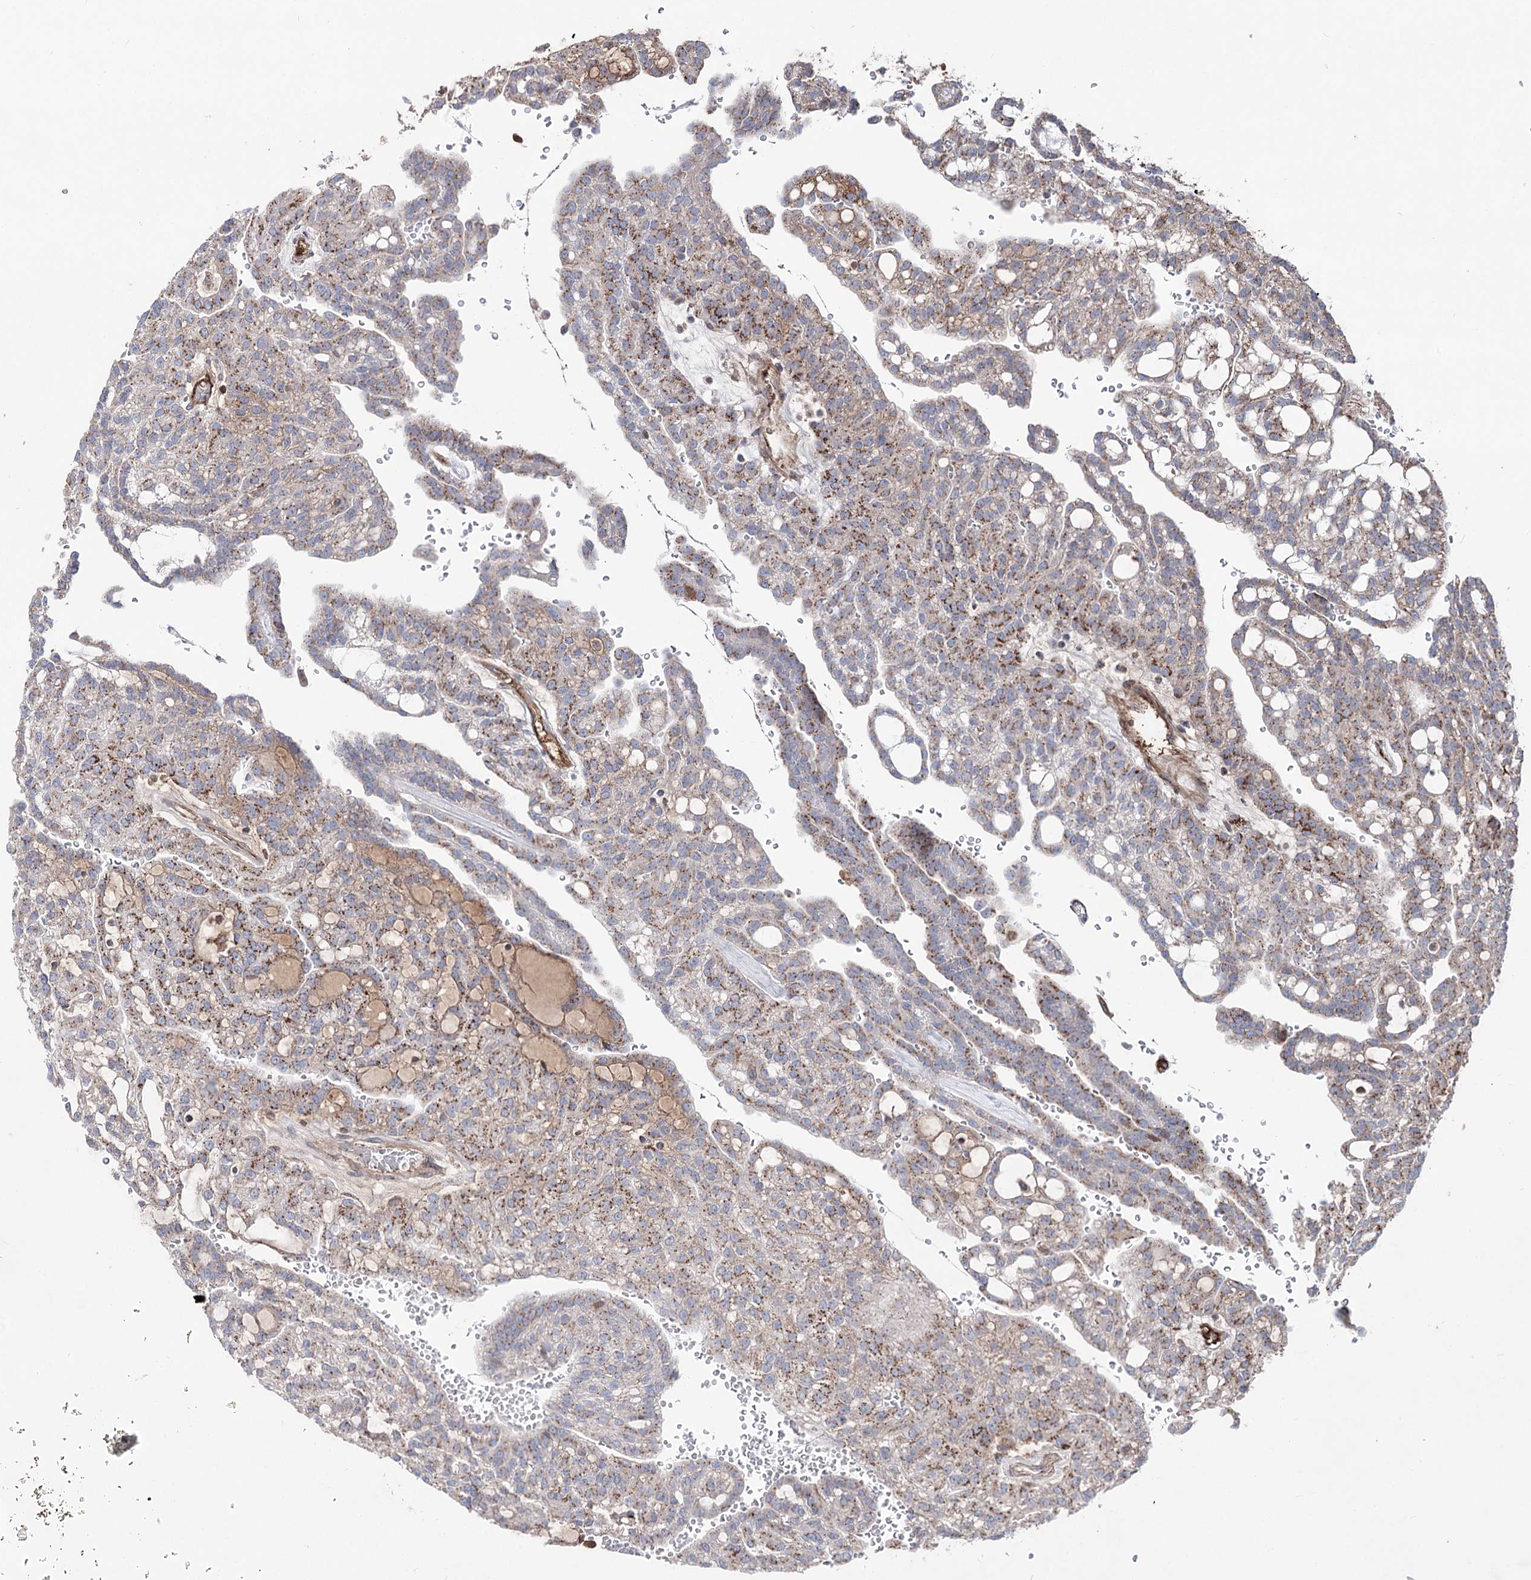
{"staining": {"intensity": "strong", "quantity": "25%-75%", "location": "cytoplasmic/membranous"}, "tissue": "renal cancer", "cell_type": "Tumor cells", "image_type": "cancer", "snomed": [{"axis": "morphology", "description": "Adenocarcinoma, NOS"}, {"axis": "topography", "description": "Kidney"}], "caption": "Adenocarcinoma (renal) stained with a brown dye displays strong cytoplasmic/membranous positive expression in approximately 25%-75% of tumor cells.", "gene": "ARHGAP20", "patient": {"sex": "male", "age": 63}}